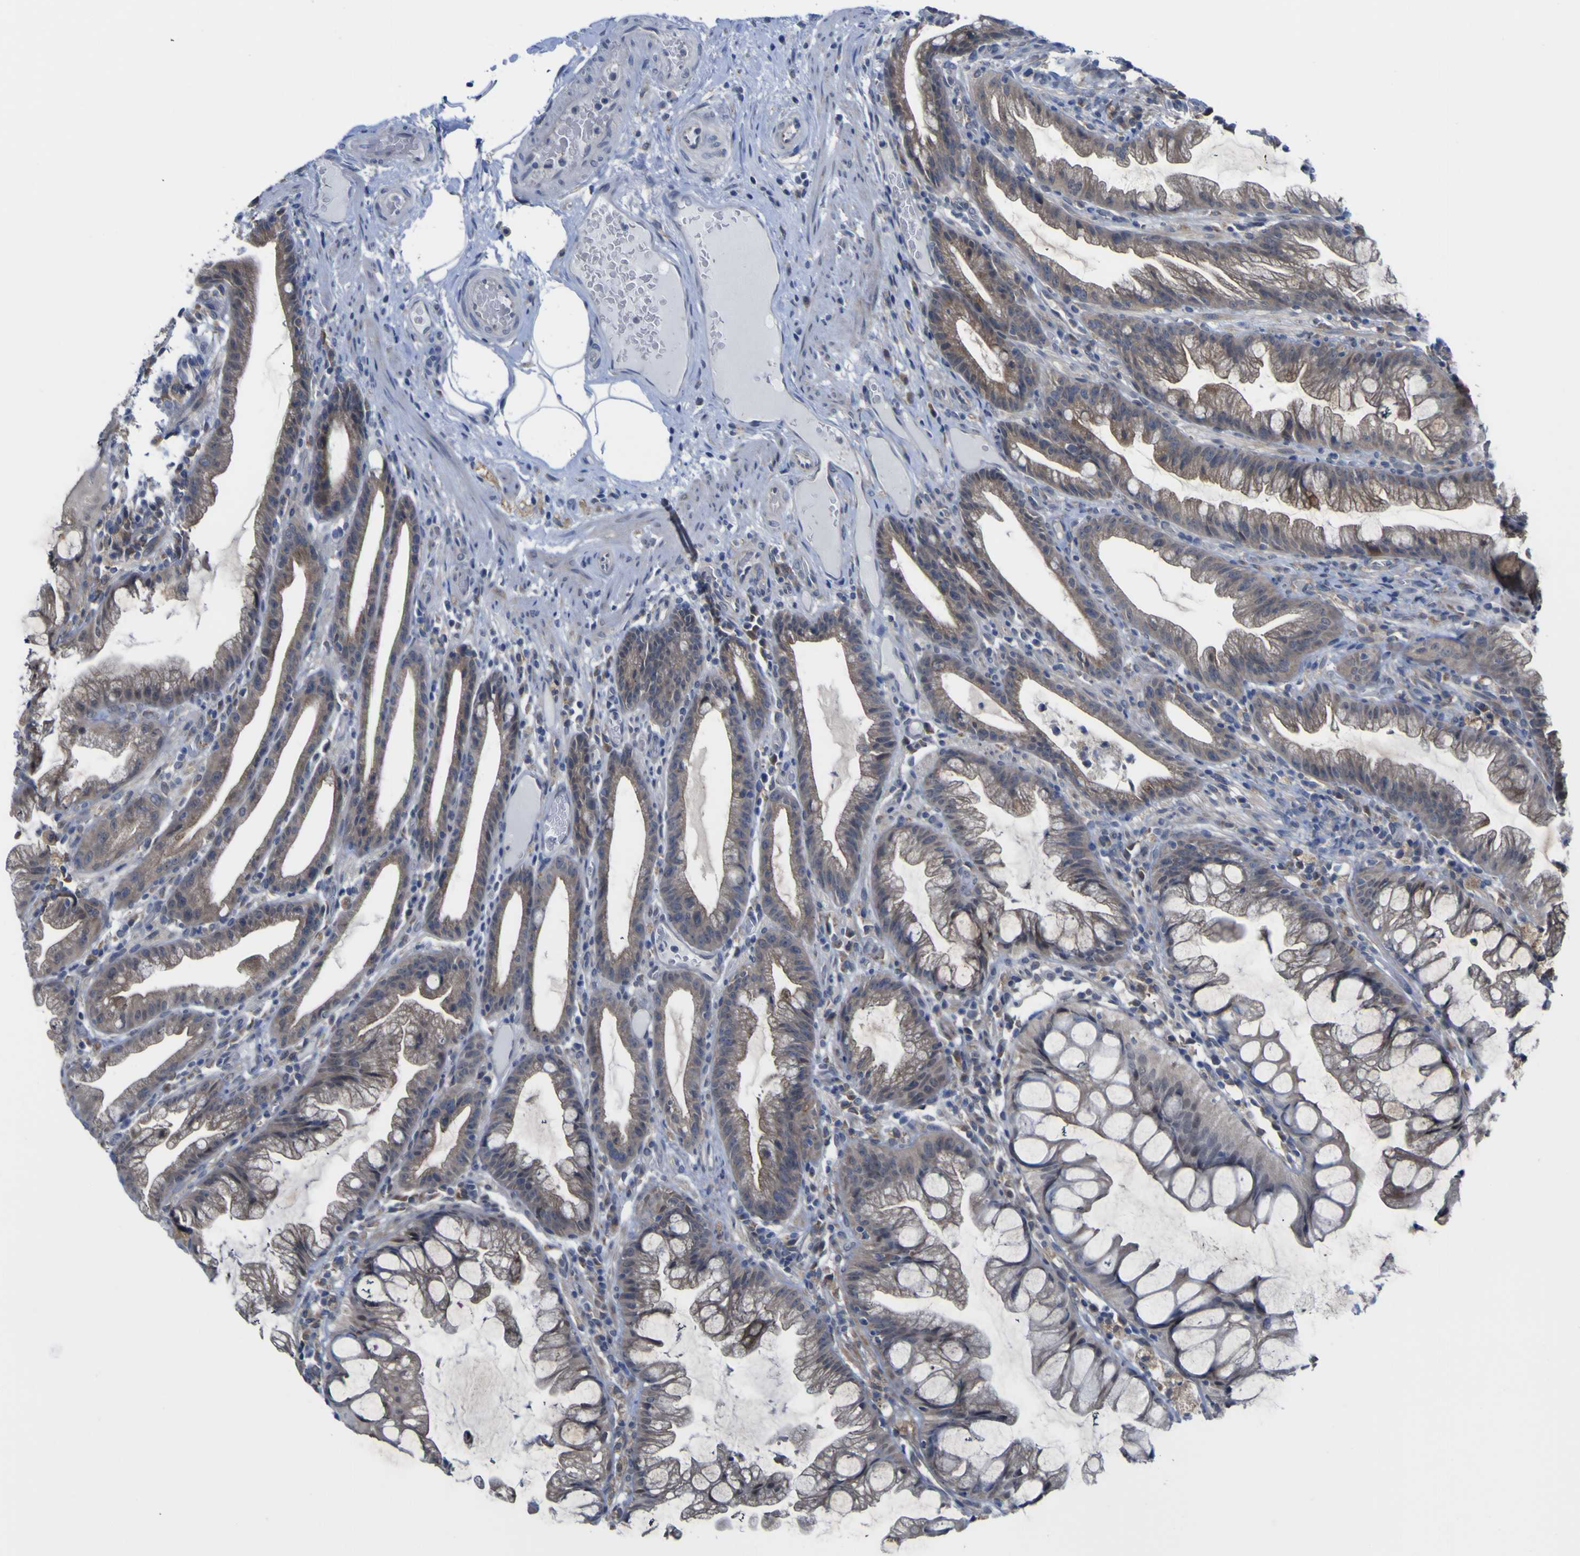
{"staining": {"intensity": "negative", "quantity": "none", "location": "none"}, "tissue": "colon", "cell_type": "Endothelial cells", "image_type": "normal", "snomed": [{"axis": "morphology", "description": "Normal tissue, NOS"}, {"axis": "topography", "description": "Smooth muscle"}, {"axis": "topography", "description": "Colon"}], "caption": "There is no significant staining in endothelial cells of colon. Brightfield microscopy of IHC stained with DAB (brown) and hematoxylin (blue), captured at high magnification.", "gene": "TNFRSF11A", "patient": {"sex": "male", "age": 67}}